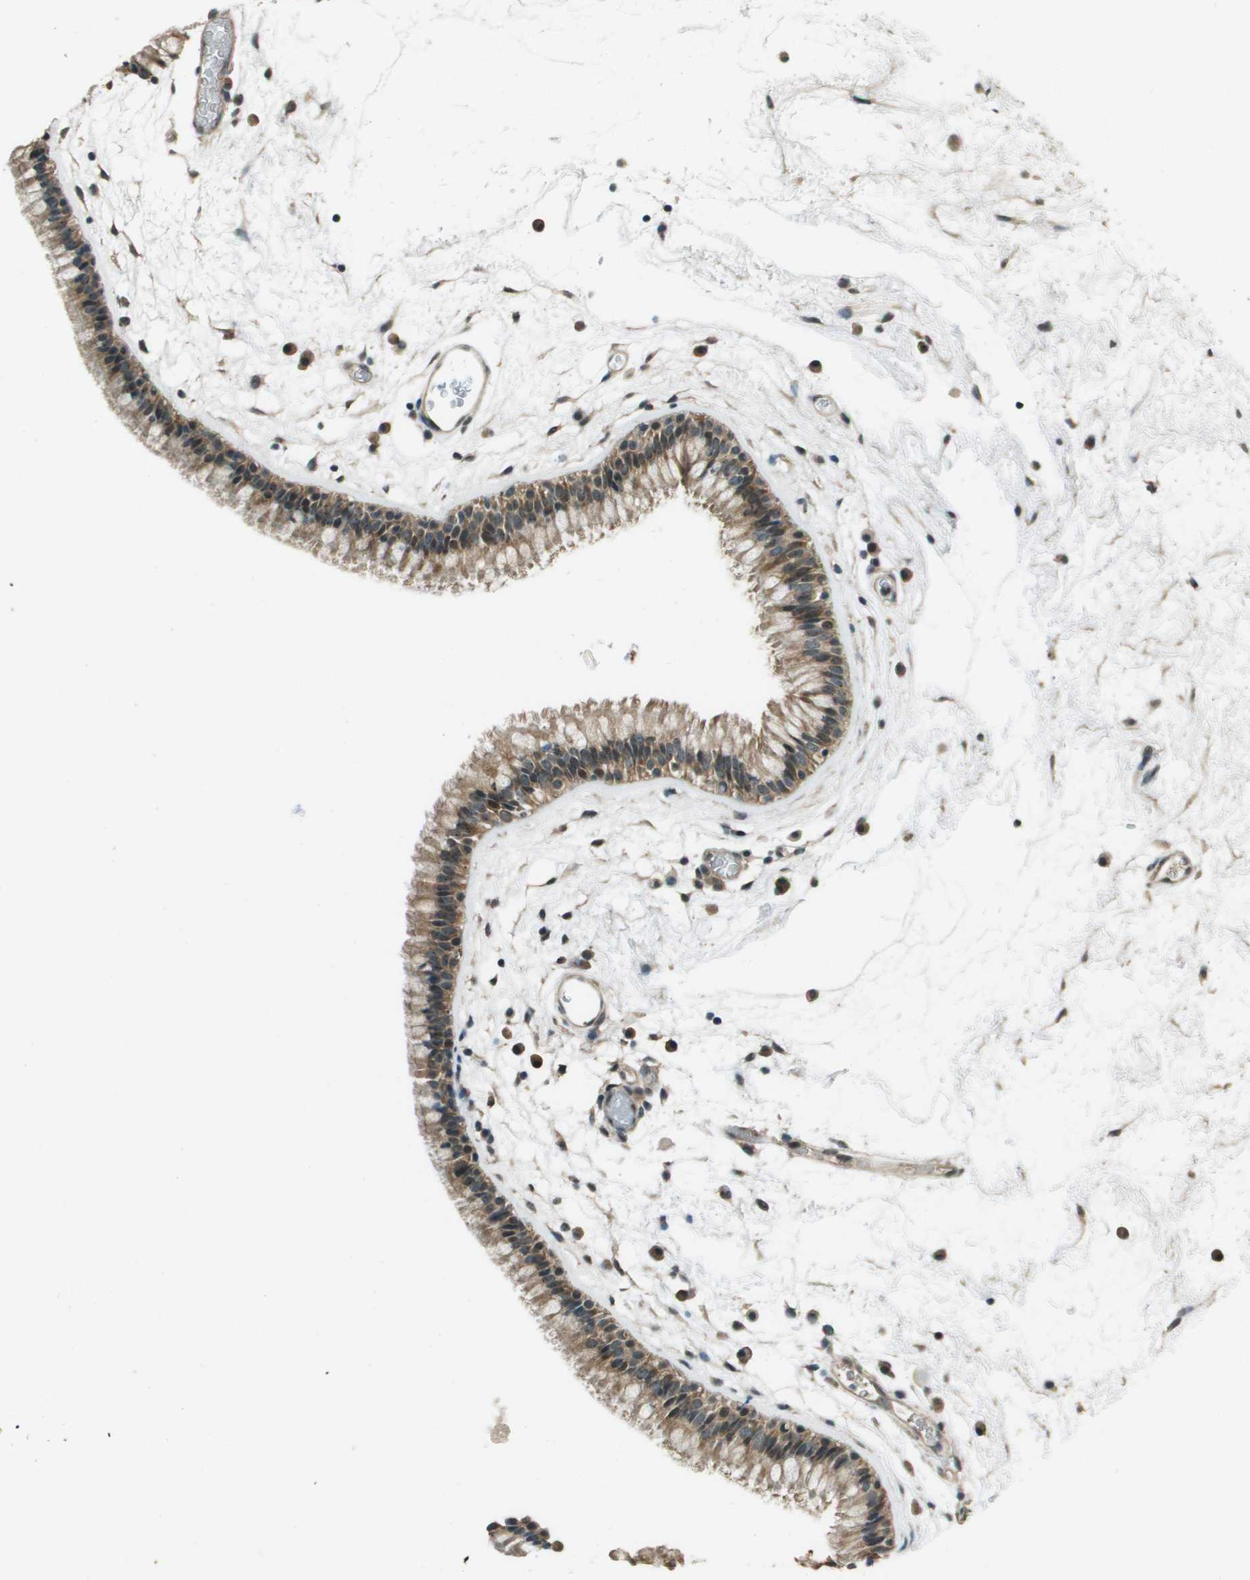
{"staining": {"intensity": "moderate", "quantity": ">75%", "location": "cytoplasmic/membranous"}, "tissue": "nasopharynx", "cell_type": "Respiratory epithelial cells", "image_type": "normal", "snomed": [{"axis": "morphology", "description": "Normal tissue, NOS"}, {"axis": "morphology", "description": "Inflammation, NOS"}, {"axis": "topography", "description": "Nasopharynx"}], "caption": "Brown immunohistochemical staining in normal nasopharynx exhibits moderate cytoplasmic/membranous positivity in about >75% of respiratory epithelial cells. (DAB (3,3'-diaminobenzidine) IHC with brightfield microscopy, high magnification).", "gene": "SDC3", "patient": {"sex": "male", "age": 48}}